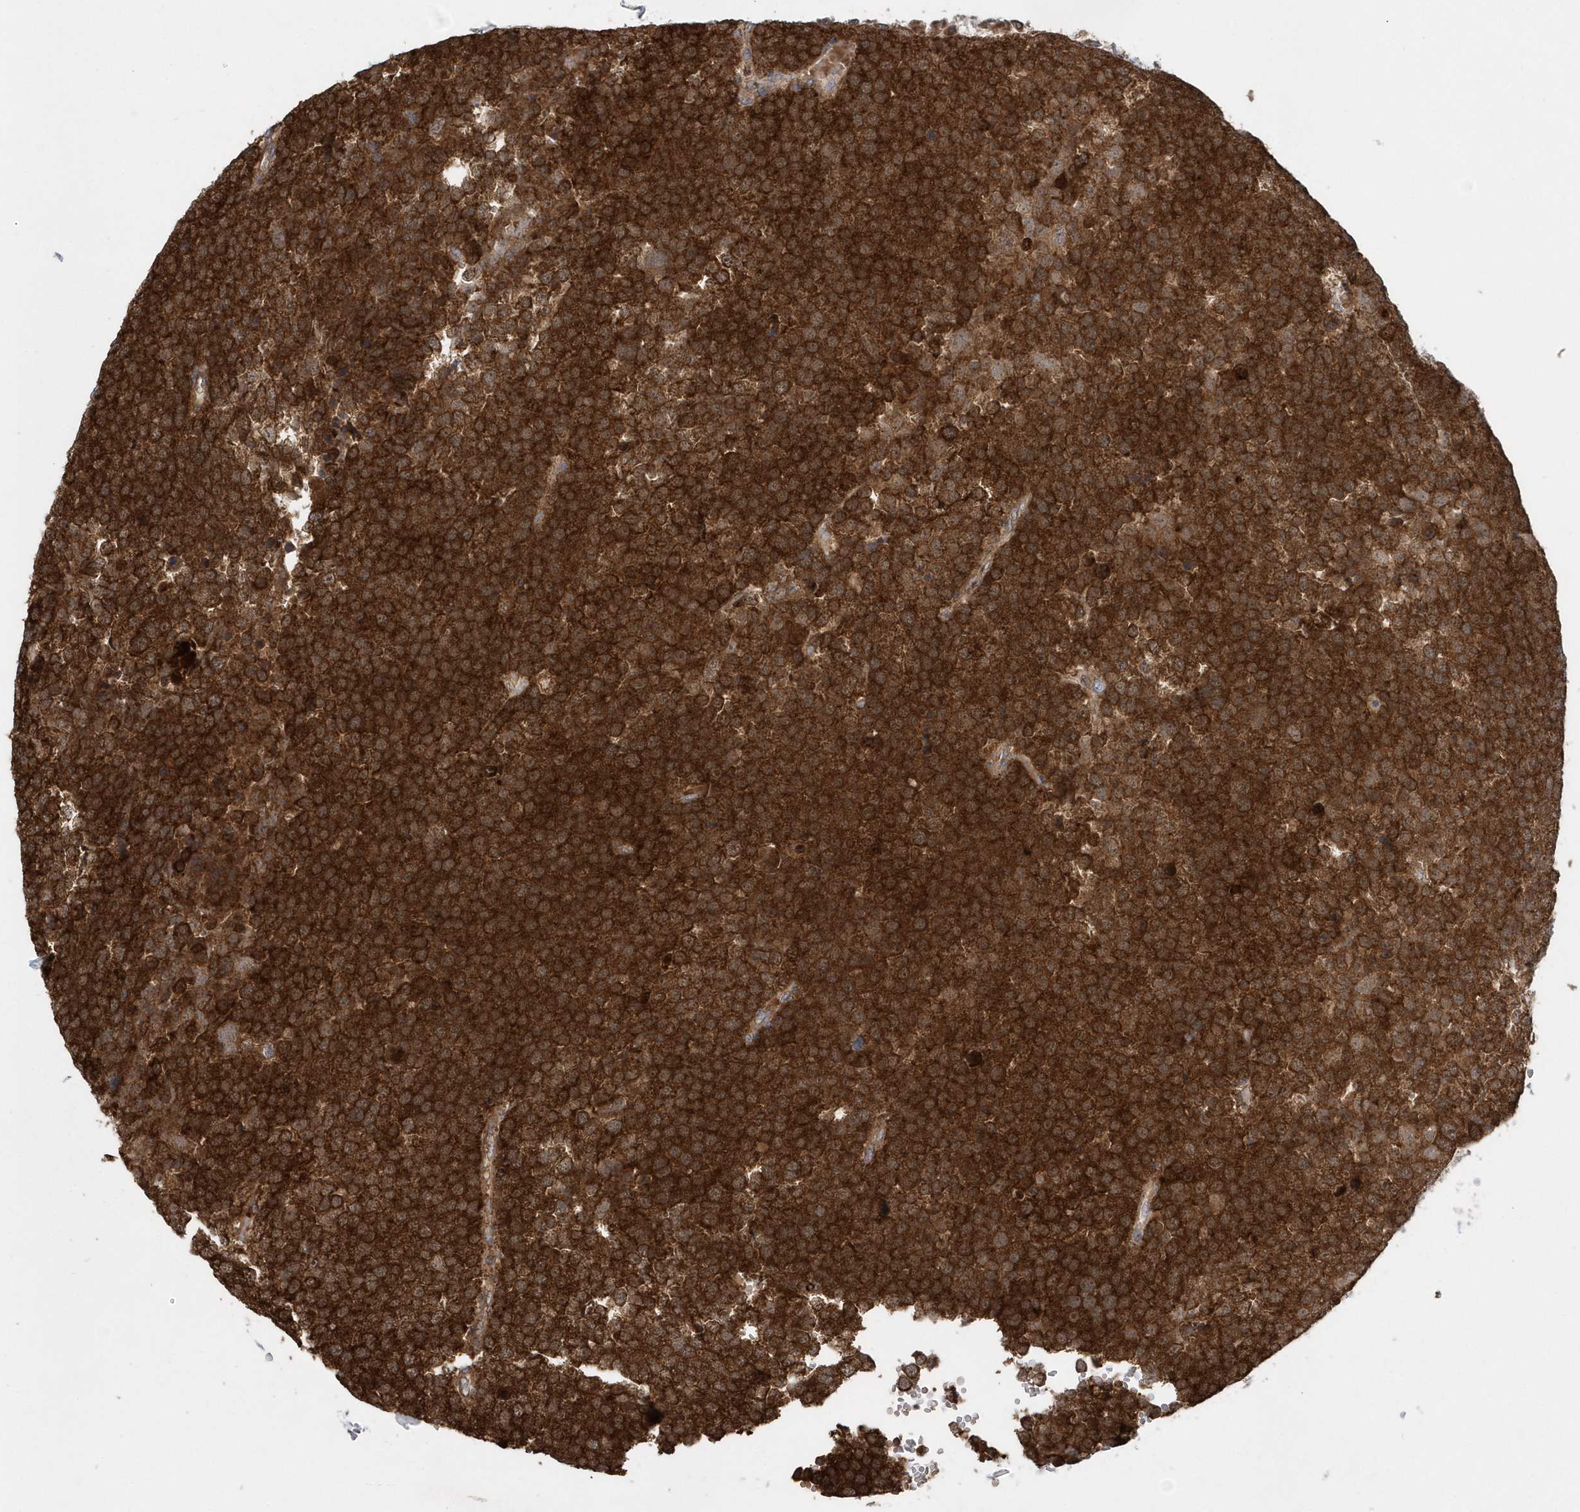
{"staining": {"intensity": "strong", "quantity": ">75%", "location": "cytoplasmic/membranous"}, "tissue": "testis cancer", "cell_type": "Tumor cells", "image_type": "cancer", "snomed": [{"axis": "morphology", "description": "Seminoma, NOS"}, {"axis": "topography", "description": "Testis"}], "caption": "Seminoma (testis) stained for a protein (brown) shows strong cytoplasmic/membranous positive positivity in approximately >75% of tumor cells.", "gene": "PPP1R7", "patient": {"sex": "male", "age": 71}}